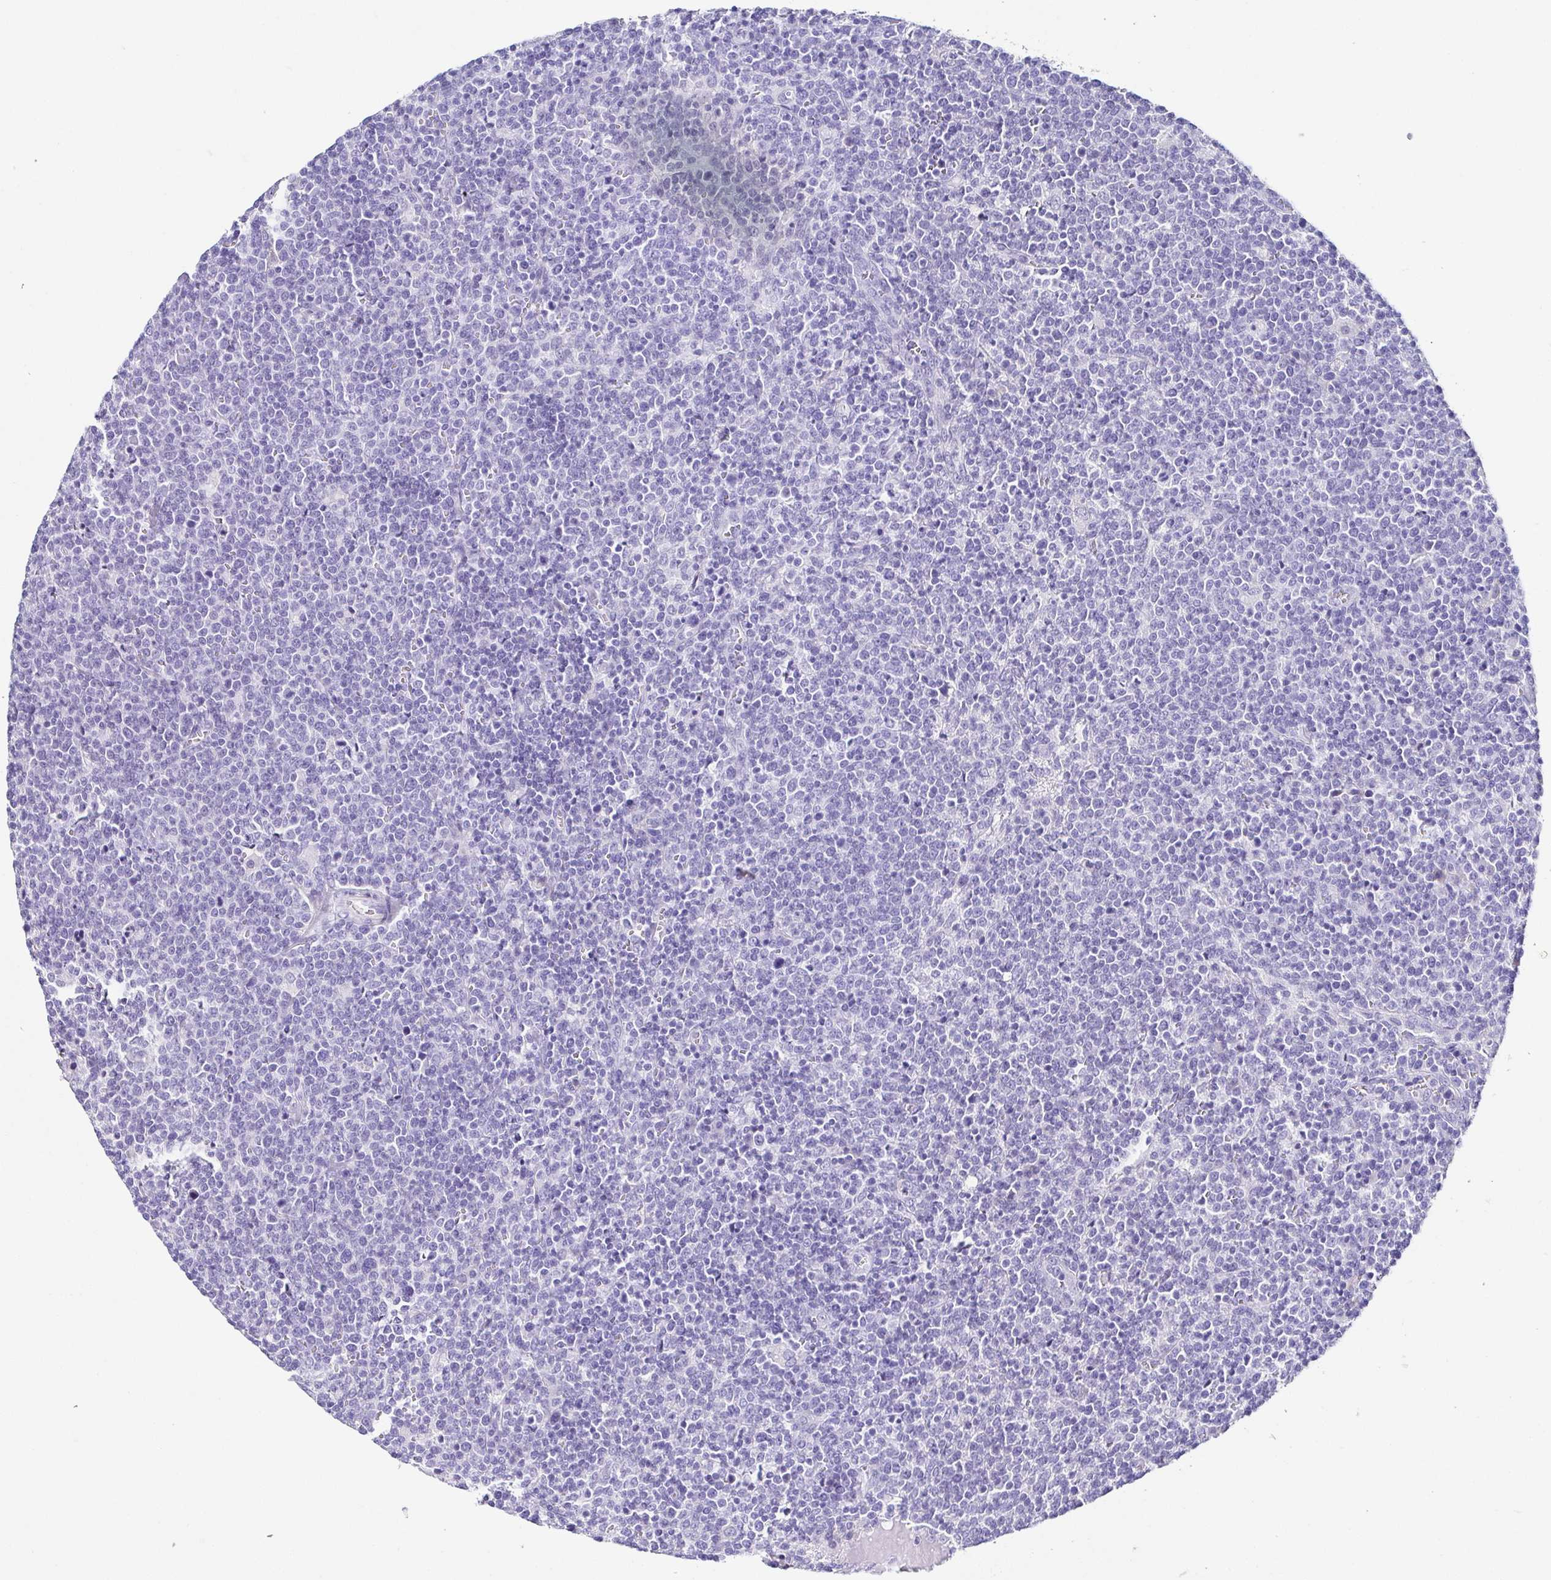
{"staining": {"intensity": "negative", "quantity": "none", "location": "none"}, "tissue": "lymphoma", "cell_type": "Tumor cells", "image_type": "cancer", "snomed": [{"axis": "morphology", "description": "Malignant lymphoma, non-Hodgkin's type, High grade"}, {"axis": "topography", "description": "Lymph node"}], "caption": "Immunohistochemical staining of lymphoma exhibits no significant expression in tumor cells.", "gene": "TNNT2", "patient": {"sex": "male", "age": 61}}